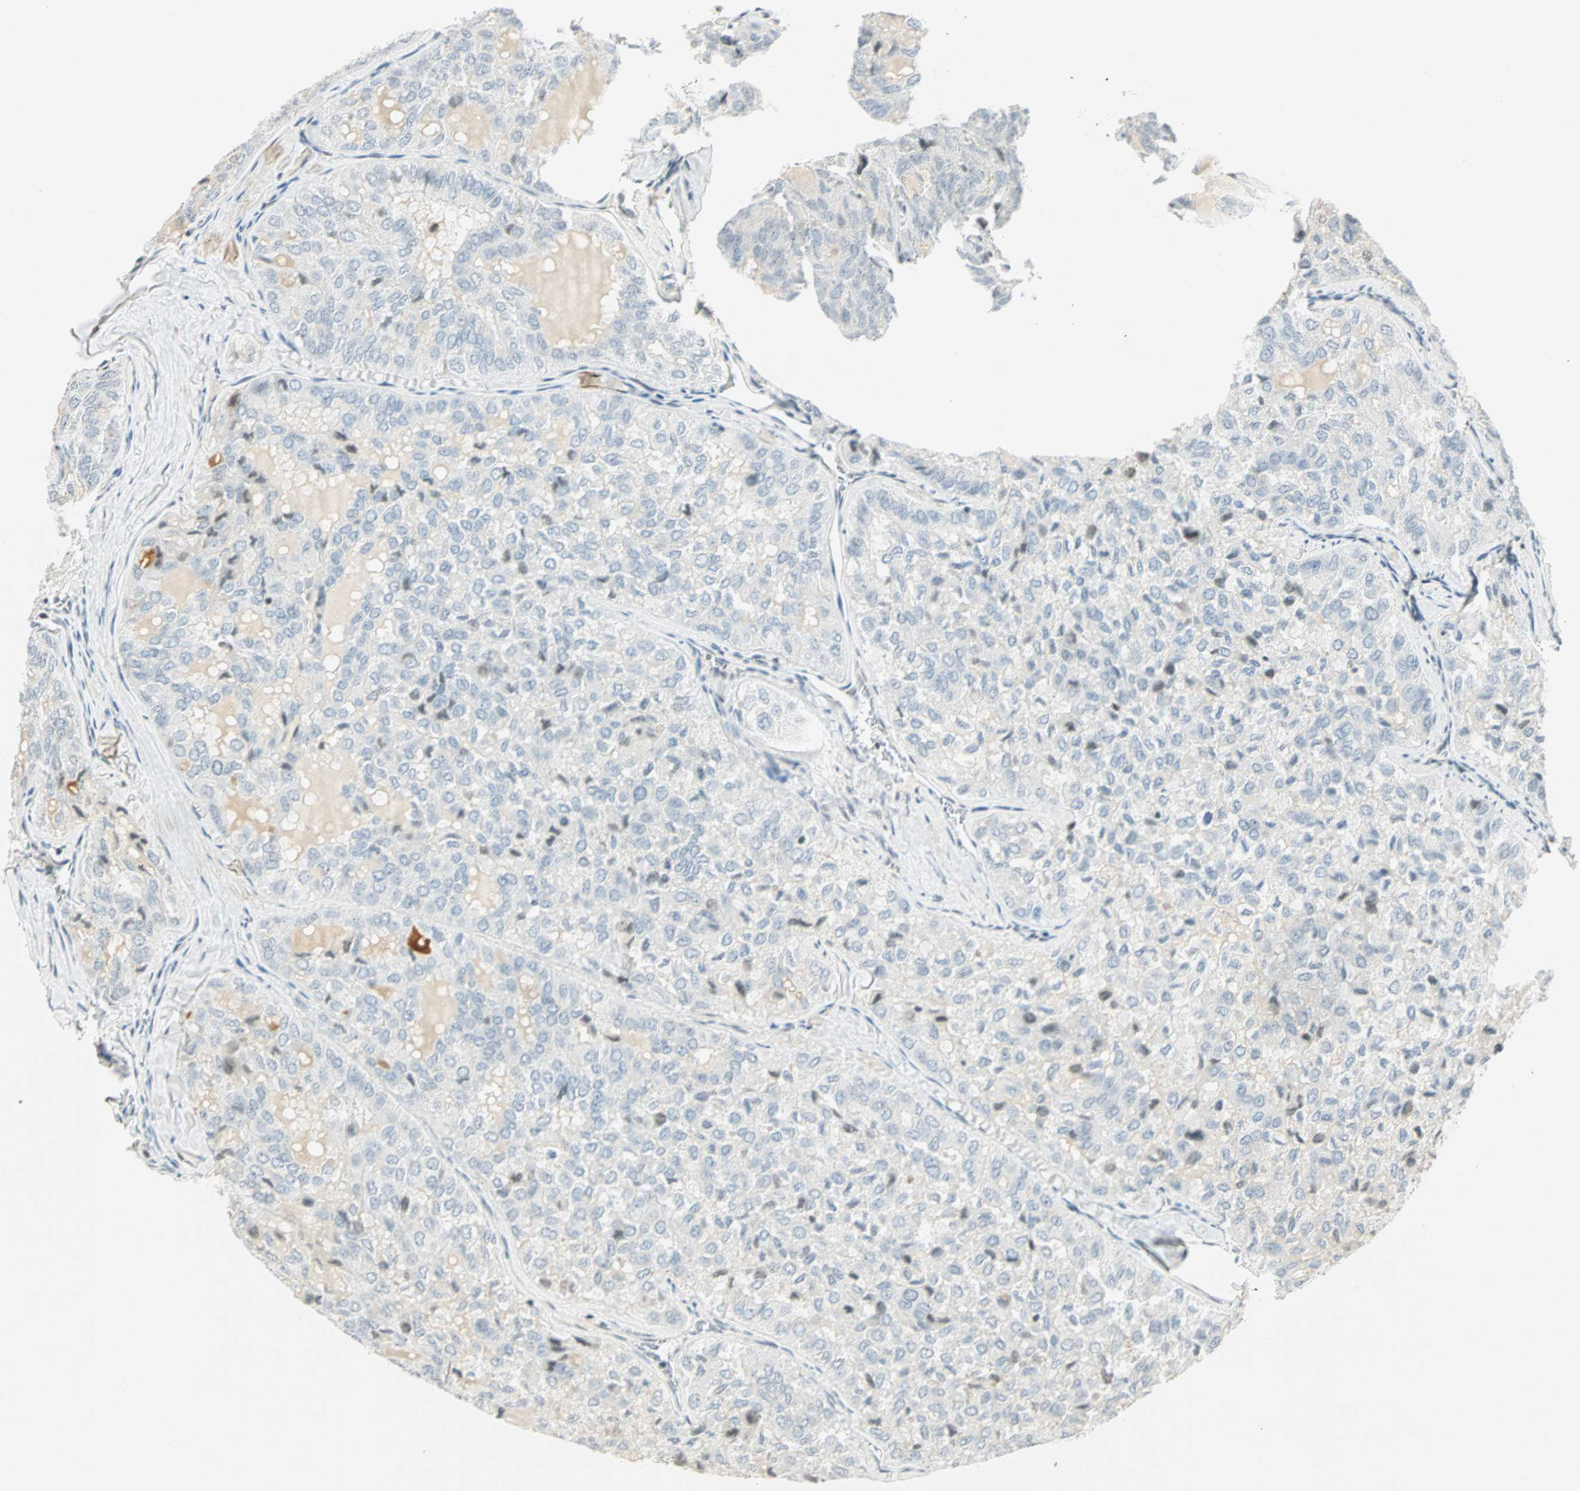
{"staining": {"intensity": "weak", "quantity": "<25%", "location": "nuclear"}, "tissue": "thyroid cancer", "cell_type": "Tumor cells", "image_type": "cancer", "snomed": [{"axis": "morphology", "description": "Follicular adenoma carcinoma, NOS"}, {"axis": "topography", "description": "Thyroid gland"}], "caption": "The immunohistochemistry (IHC) histopathology image has no significant expression in tumor cells of thyroid cancer tissue.", "gene": "SMAD3", "patient": {"sex": "male", "age": 75}}